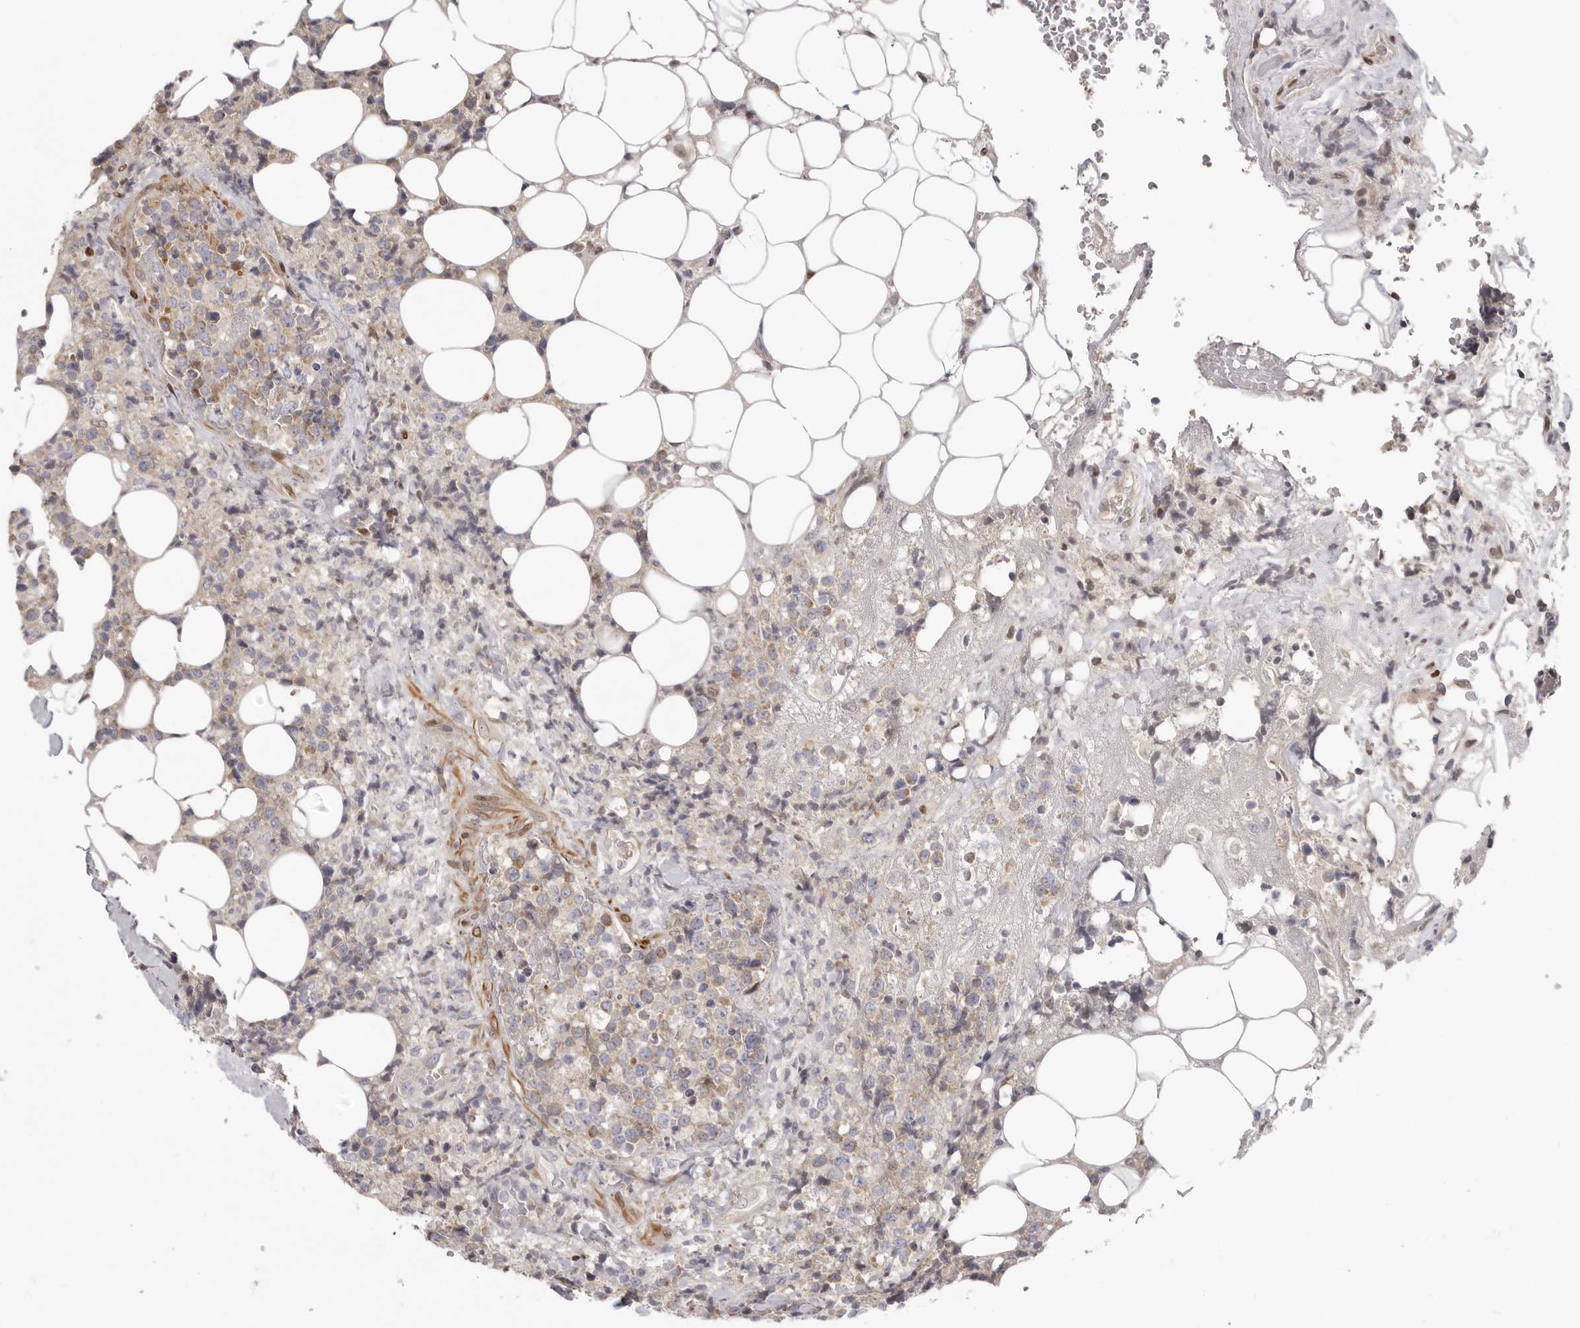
{"staining": {"intensity": "moderate", "quantity": "<25%", "location": "cytoplasmic/membranous"}, "tissue": "lymphoma", "cell_type": "Tumor cells", "image_type": "cancer", "snomed": [{"axis": "morphology", "description": "Malignant lymphoma, non-Hodgkin's type, High grade"}, {"axis": "topography", "description": "Lymph node"}], "caption": "Immunohistochemistry (IHC) of malignant lymphoma, non-Hodgkin's type (high-grade) shows low levels of moderate cytoplasmic/membranous positivity in about <25% of tumor cells.", "gene": "SRP19", "patient": {"sex": "male", "age": 13}}